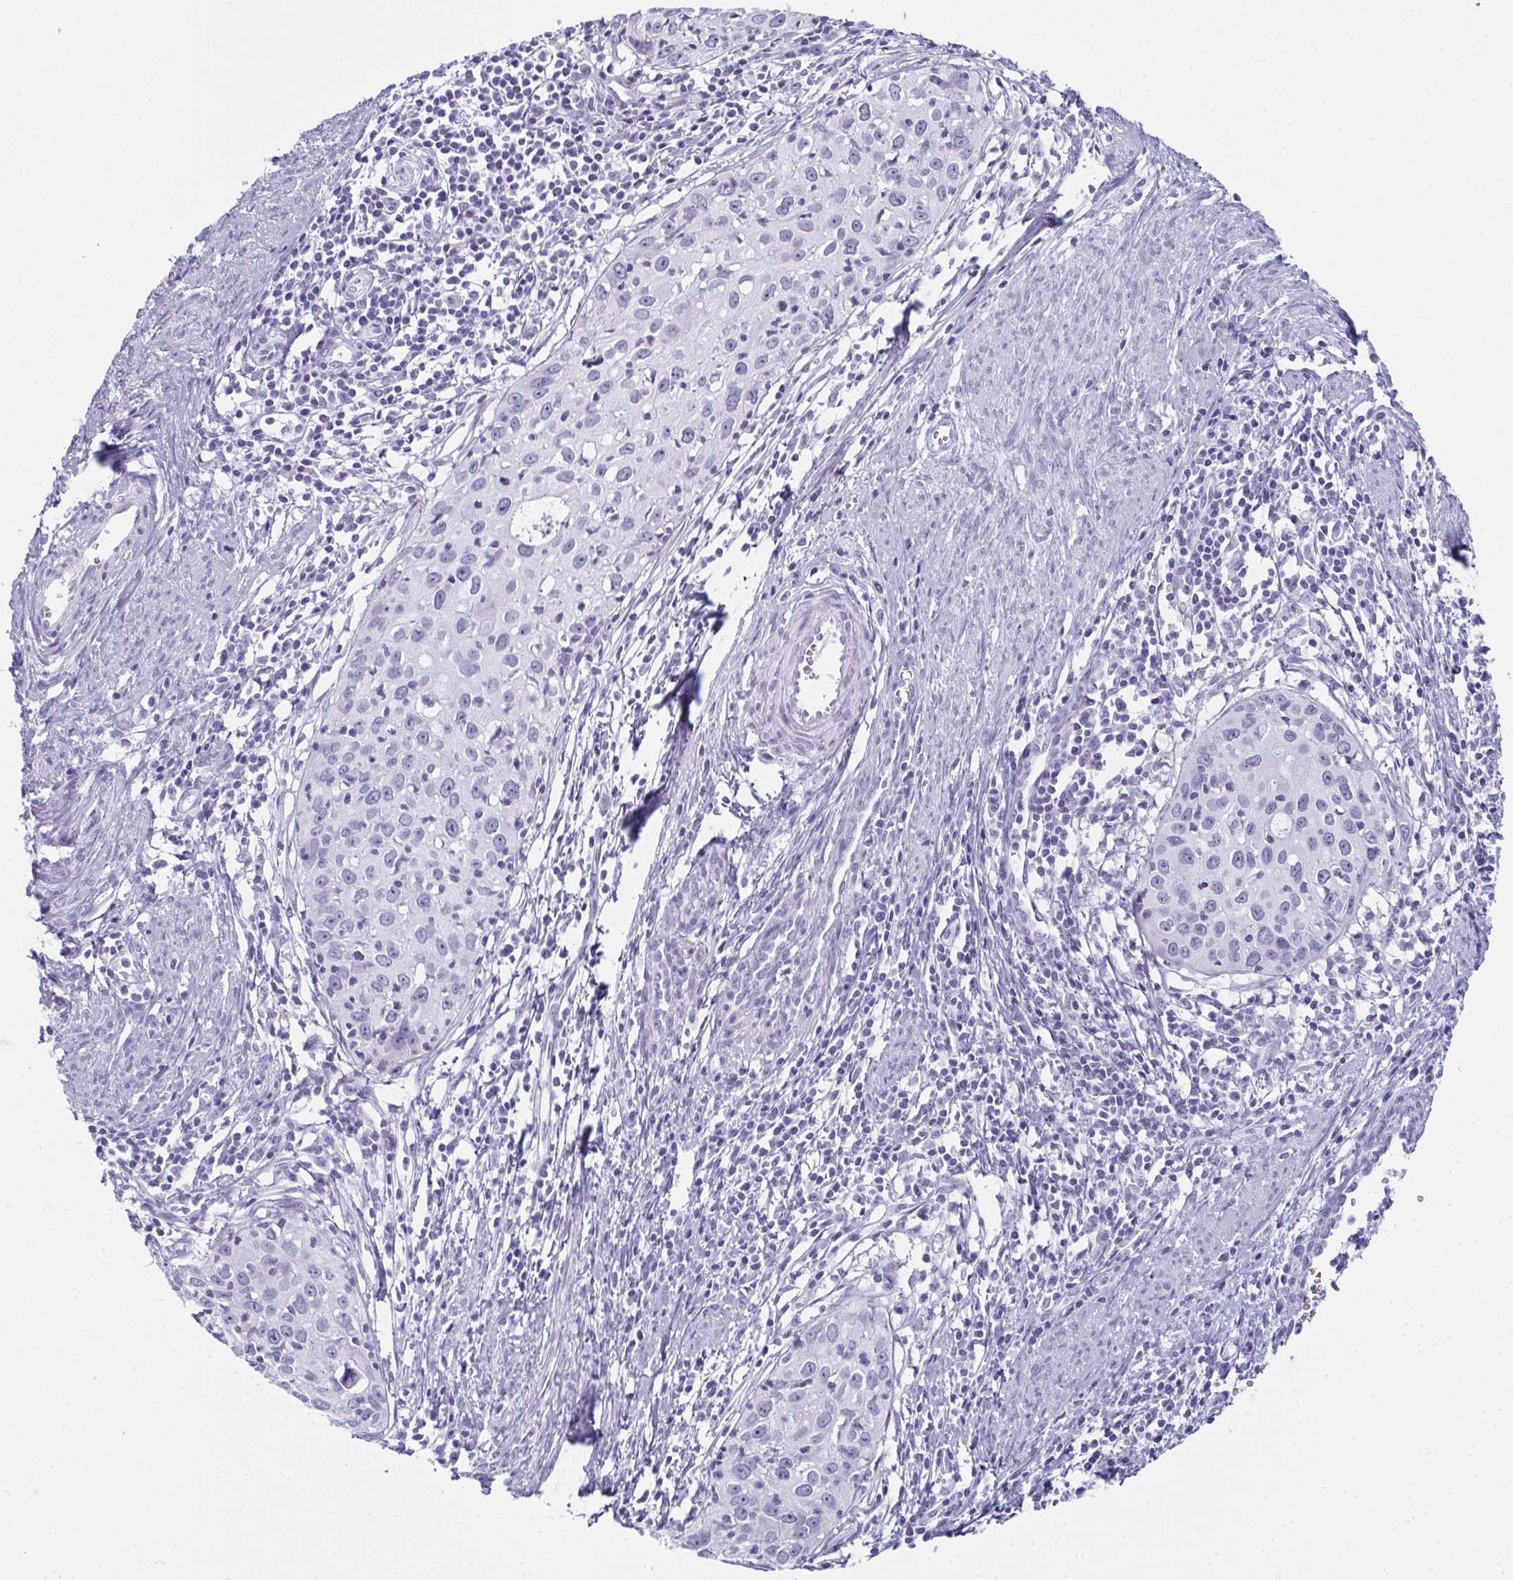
{"staining": {"intensity": "negative", "quantity": "none", "location": "none"}, "tissue": "cervical cancer", "cell_type": "Tumor cells", "image_type": "cancer", "snomed": [{"axis": "morphology", "description": "Squamous cell carcinoma, NOS"}, {"axis": "topography", "description": "Cervix"}], "caption": "An IHC photomicrograph of cervical cancer is shown. There is no staining in tumor cells of cervical cancer.", "gene": "ENKUR", "patient": {"sex": "female", "age": 40}}